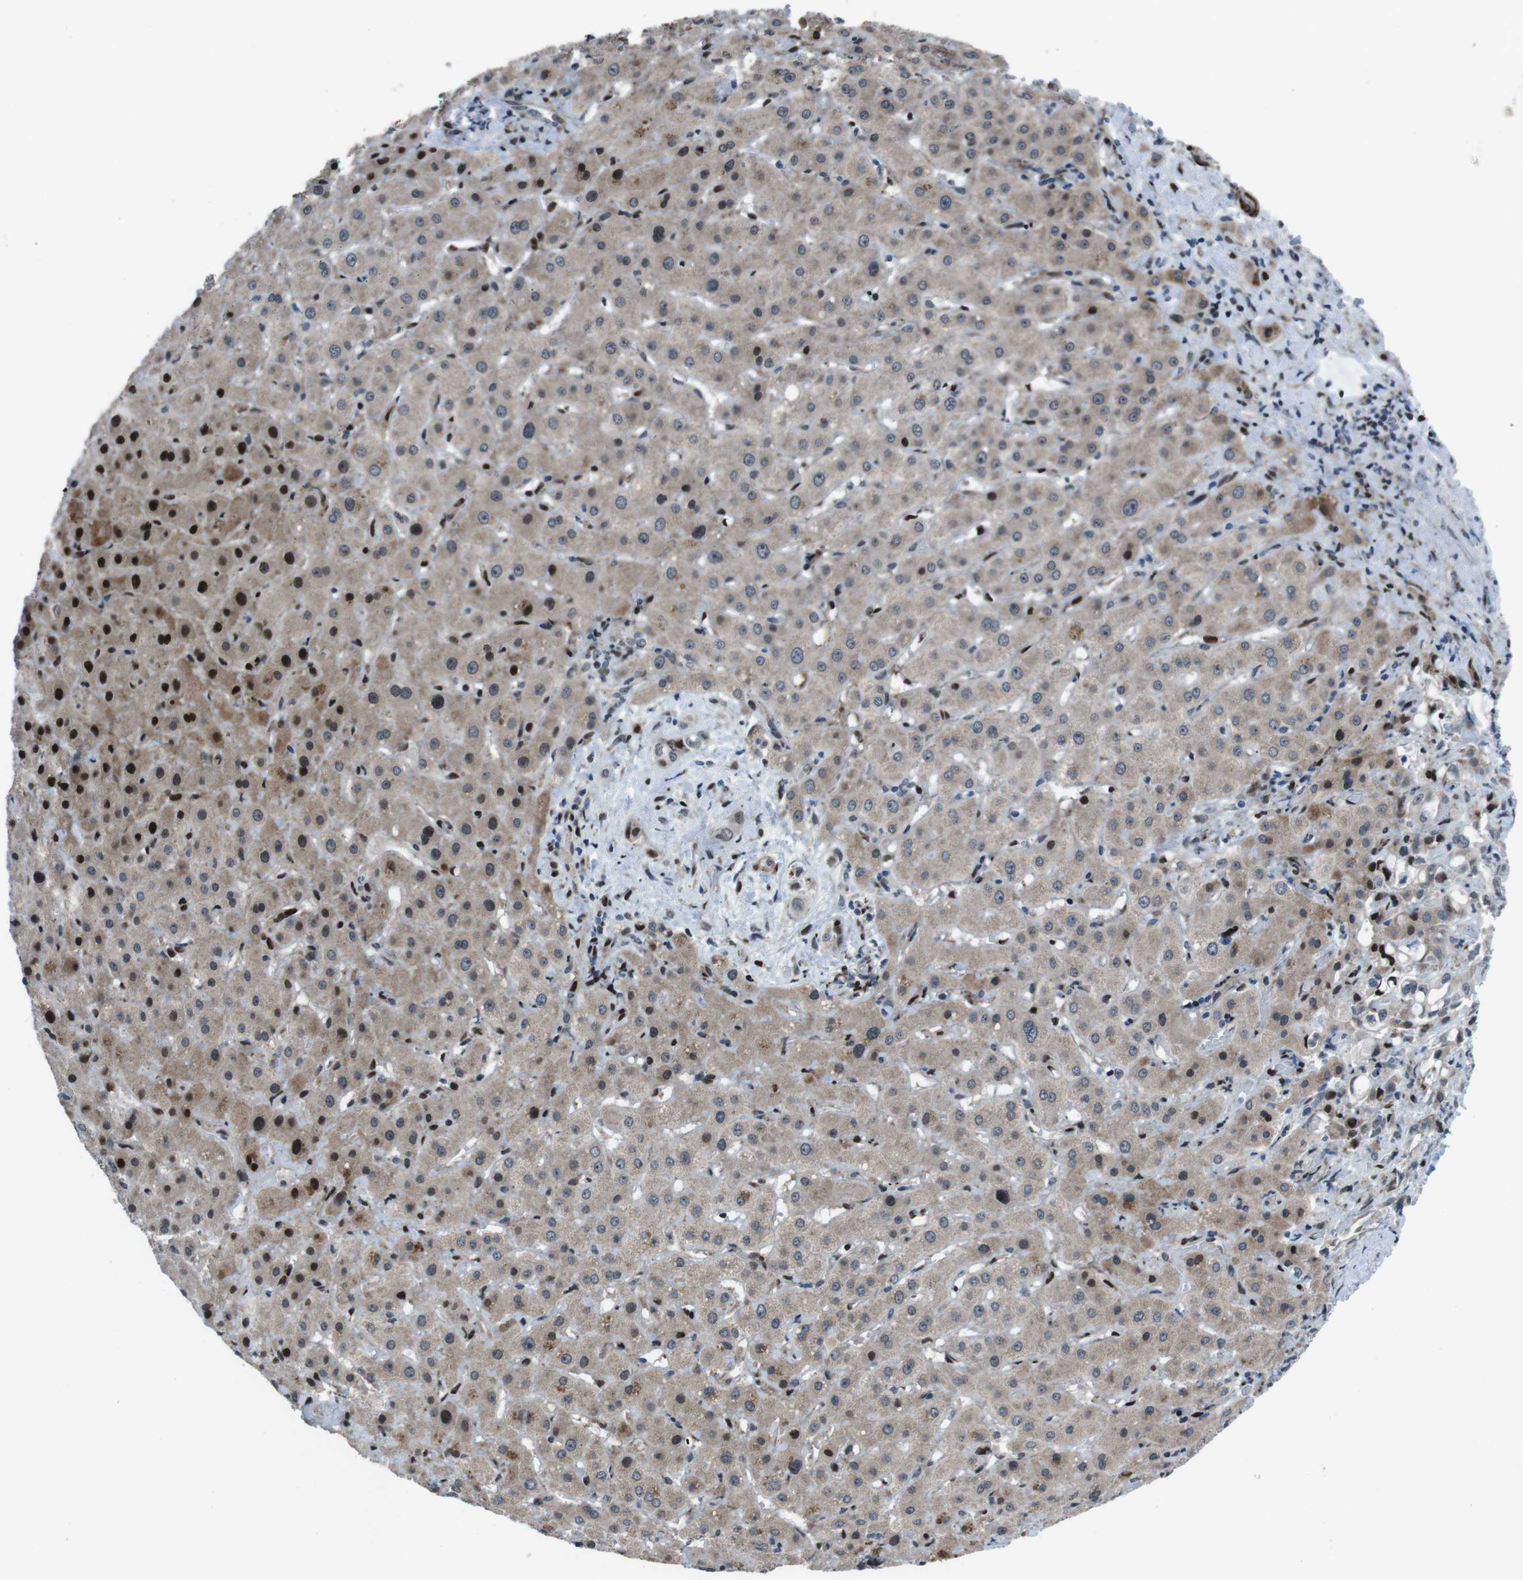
{"staining": {"intensity": "strong", "quantity": "25%-75%", "location": "cytoplasmic/membranous,nuclear"}, "tissue": "liver cancer", "cell_type": "Tumor cells", "image_type": "cancer", "snomed": [{"axis": "morphology", "description": "Cholangiocarcinoma"}, {"axis": "topography", "description": "Liver"}], "caption": "The image shows staining of cholangiocarcinoma (liver), revealing strong cytoplasmic/membranous and nuclear protein staining (brown color) within tumor cells.", "gene": "PBRM1", "patient": {"sex": "female", "age": 65}}